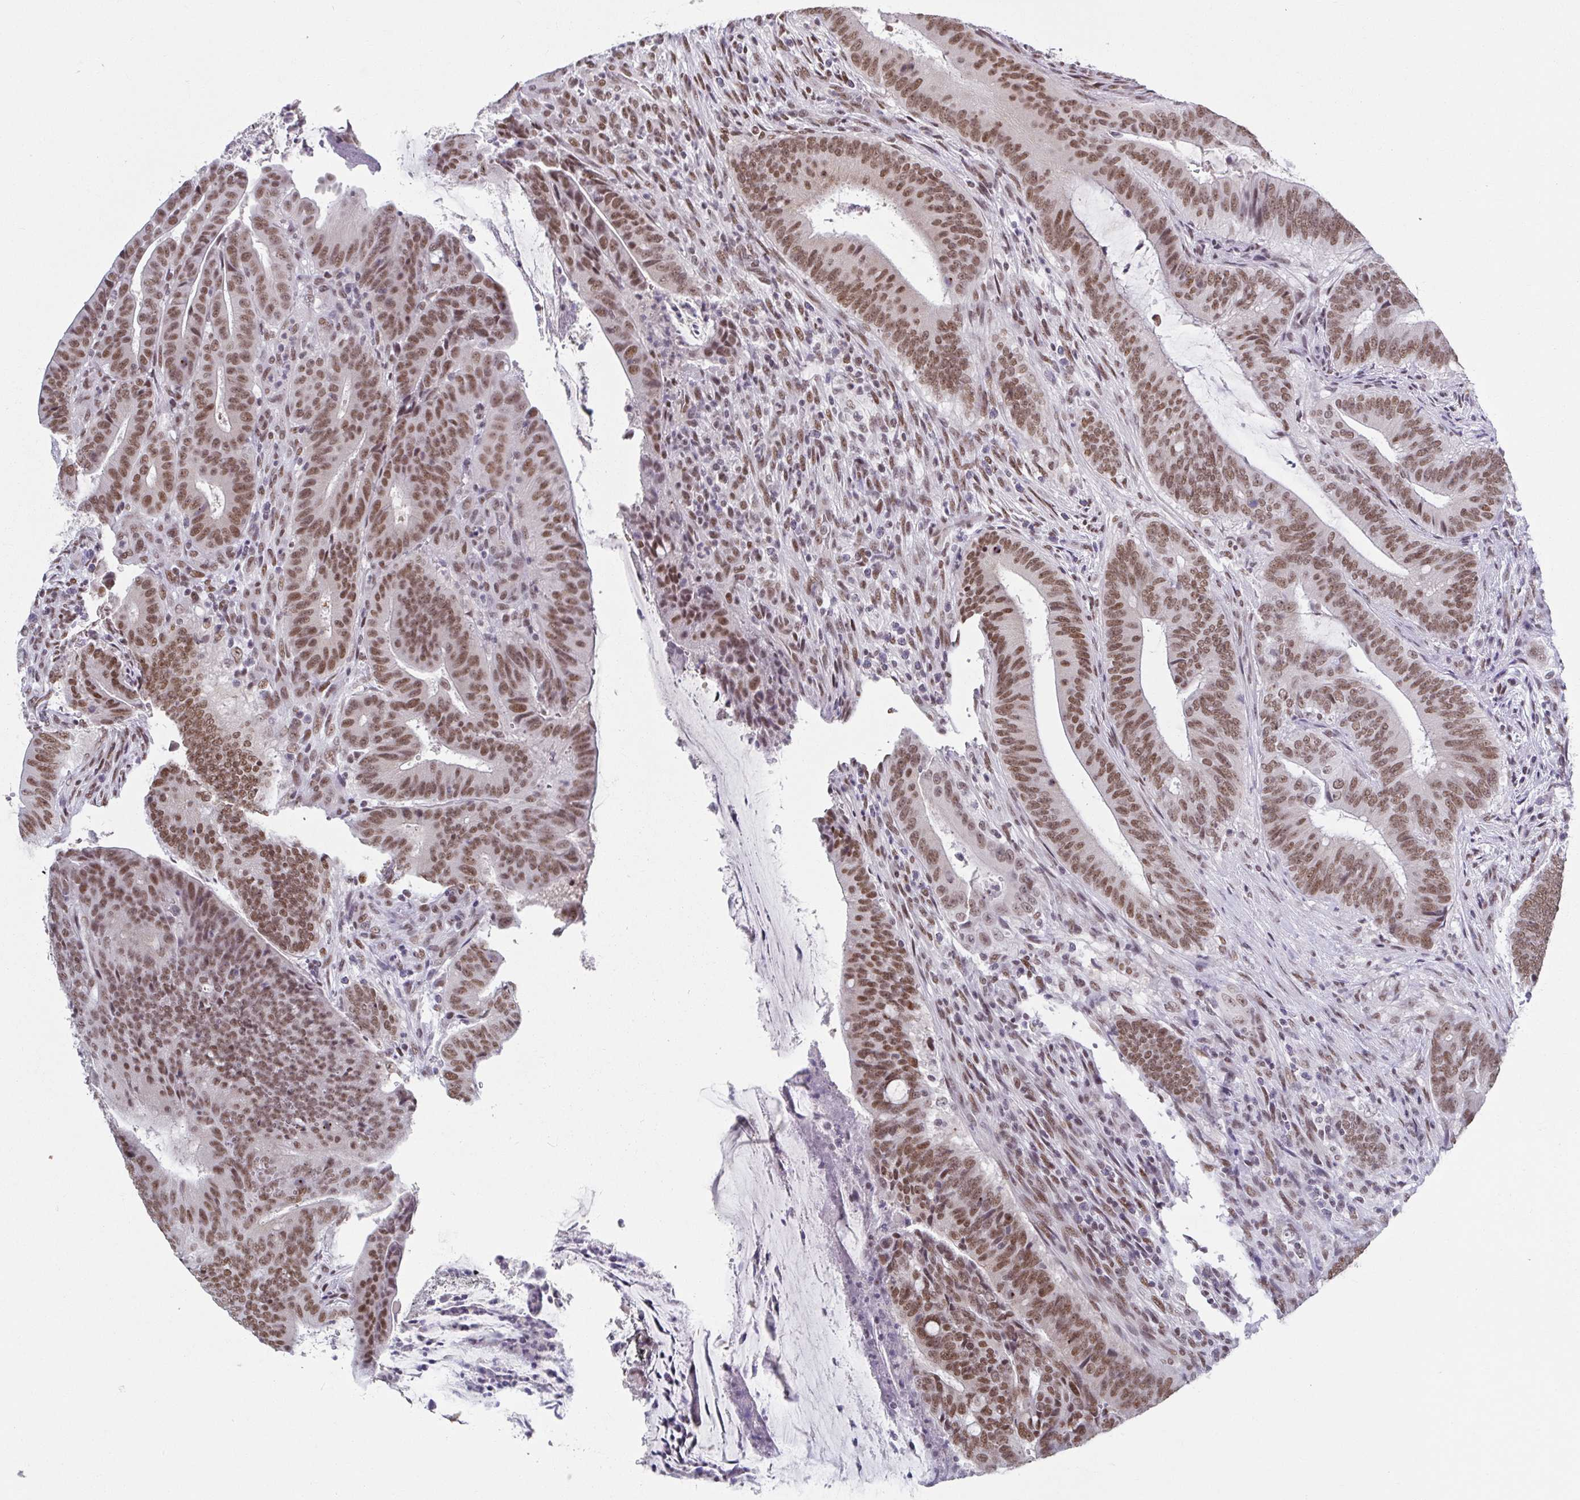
{"staining": {"intensity": "moderate", "quantity": ">75%", "location": "nuclear"}, "tissue": "colorectal cancer", "cell_type": "Tumor cells", "image_type": "cancer", "snomed": [{"axis": "morphology", "description": "Adenocarcinoma, NOS"}, {"axis": "topography", "description": "Colon"}], "caption": "Tumor cells exhibit medium levels of moderate nuclear positivity in approximately >75% of cells in human adenocarcinoma (colorectal).", "gene": "SLC7A10", "patient": {"sex": "female", "age": 43}}